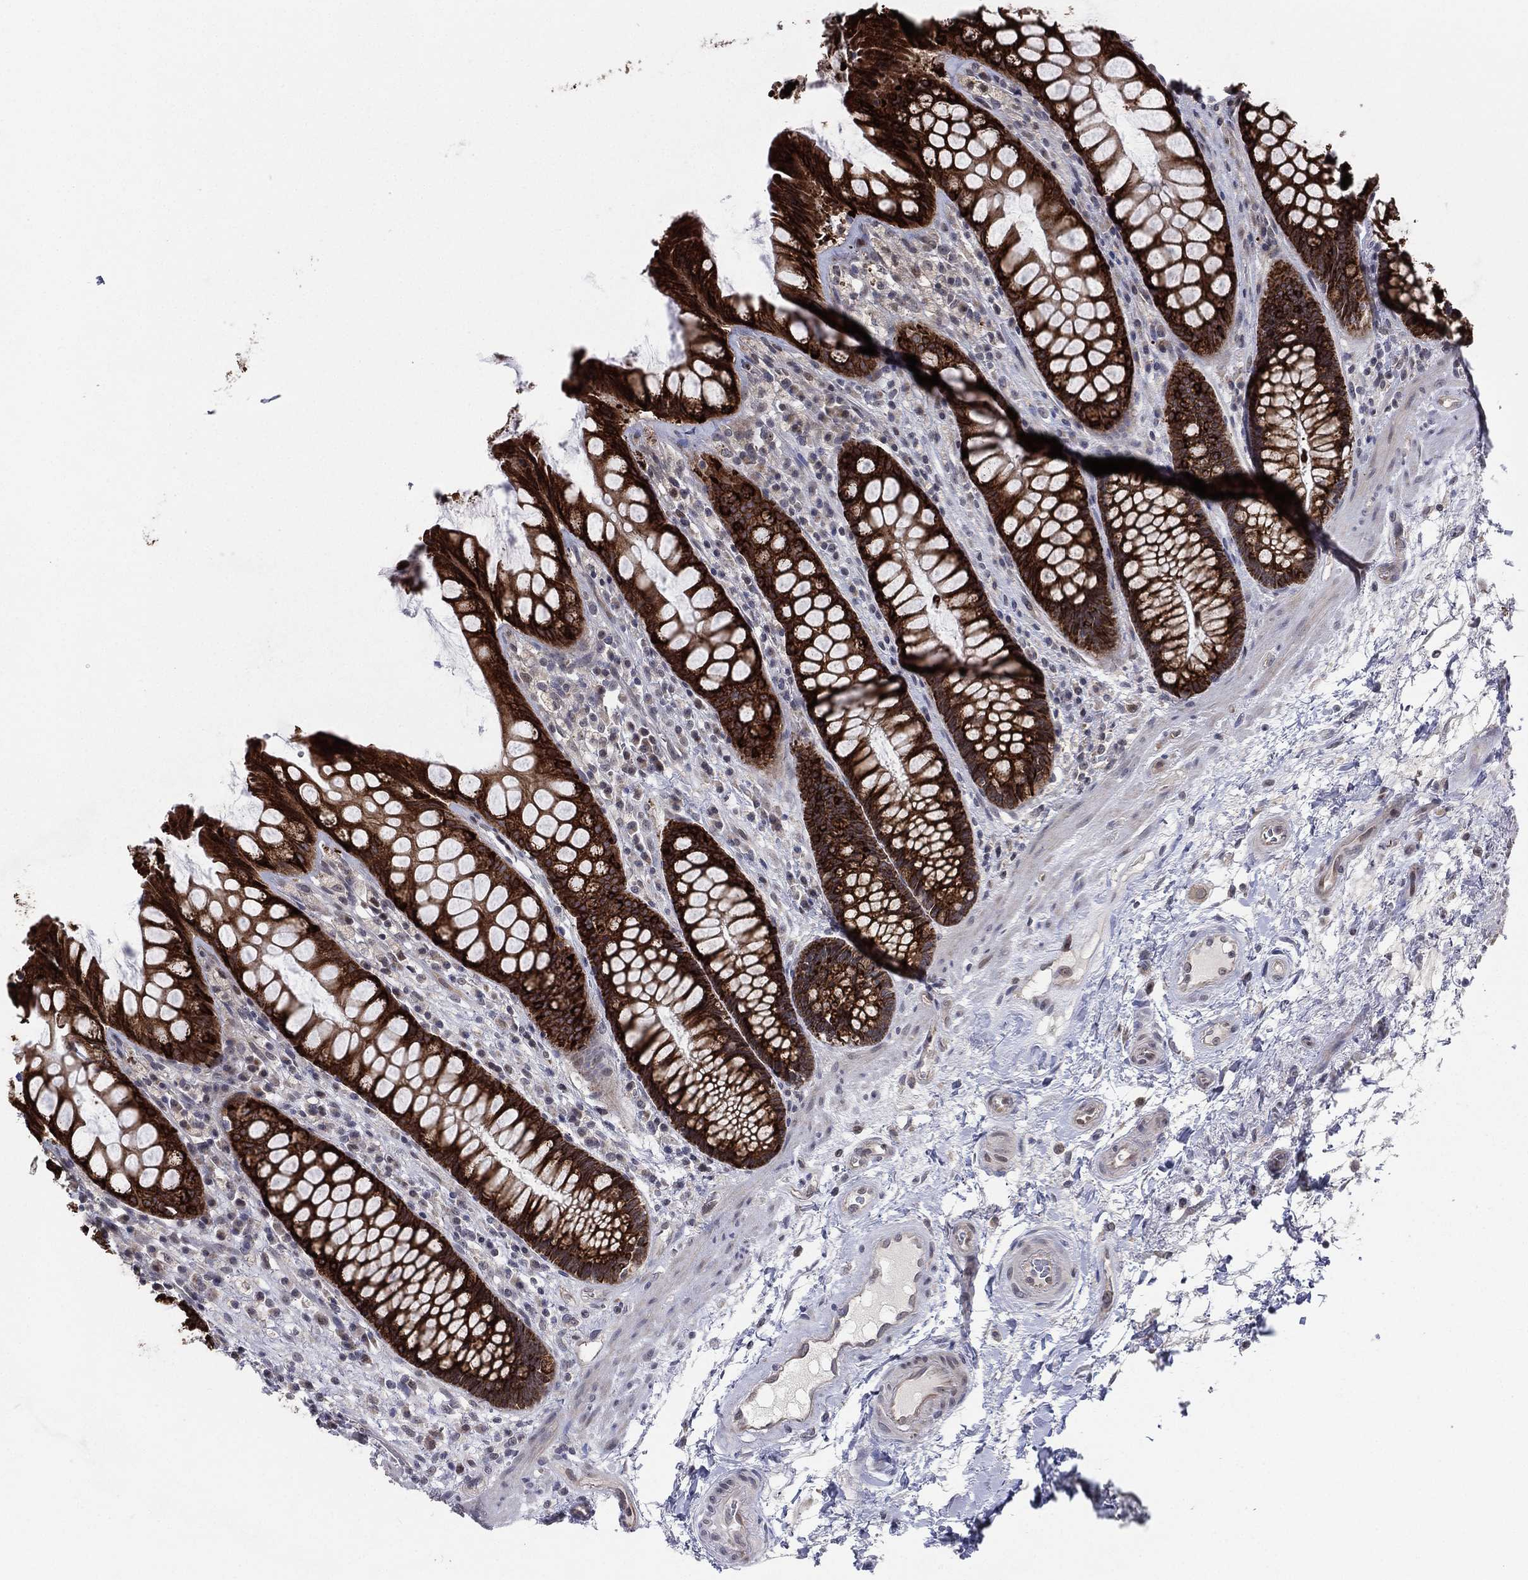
{"staining": {"intensity": "strong", "quantity": ">75%", "location": "cytoplasmic/membranous"}, "tissue": "rectum", "cell_type": "Glandular cells", "image_type": "normal", "snomed": [{"axis": "morphology", "description": "Normal tissue, NOS"}, {"axis": "topography", "description": "Rectum"}], "caption": "This is a histology image of immunohistochemistry (IHC) staining of unremarkable rectum, which shows strong positivity in the cytoplasmic/membranous of glandular cells.", "gene": "KAT14", "patient": {"sex": "female", "age": 58}}